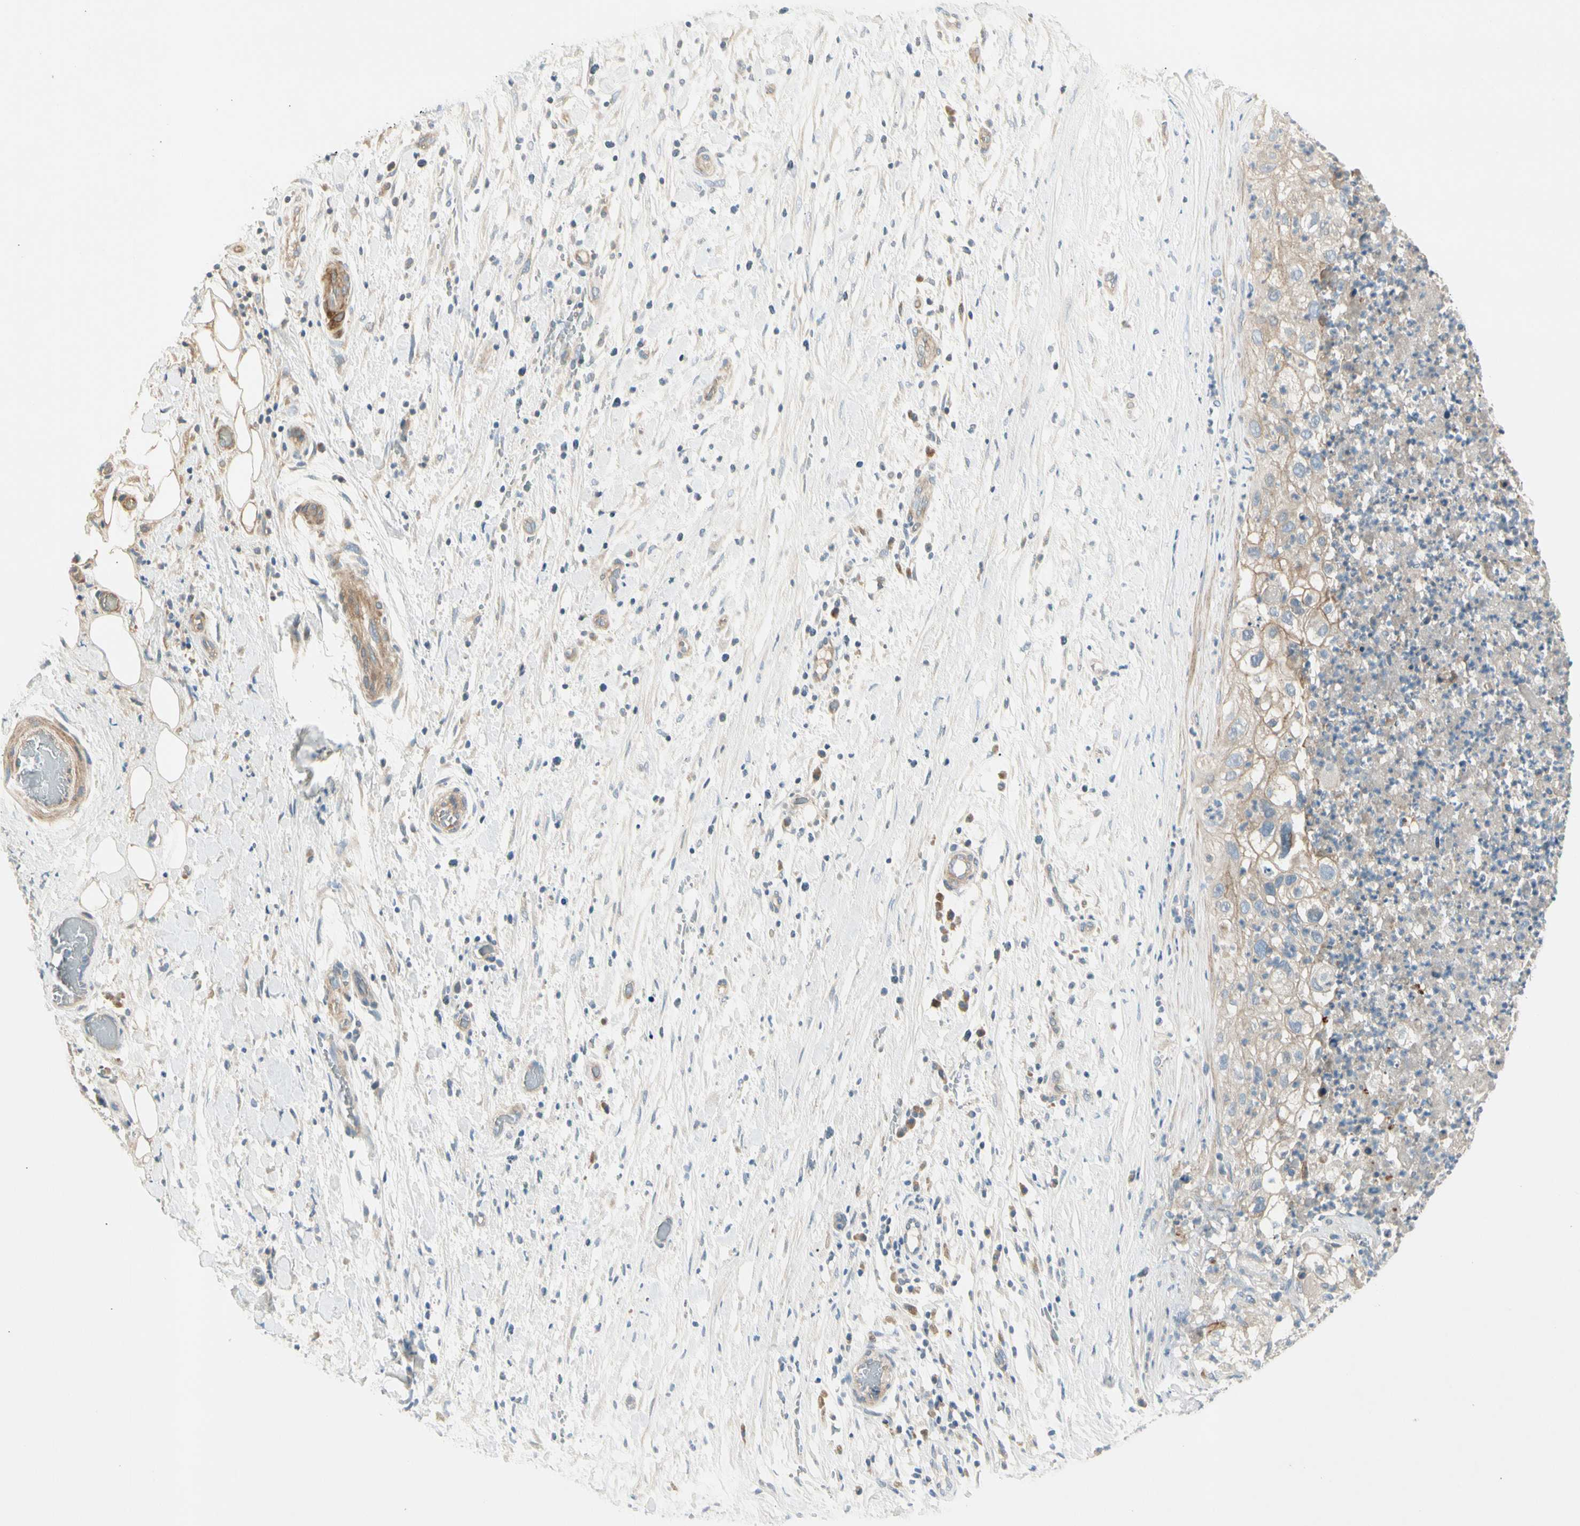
{"staining": {"intensity": "weak", "quantity": ">75%", "location": "cytoplasmic/membranous"}, "tissue": "lung cancer", "cell_type": "Tumor cells", "image_type": "cancer", "snomed": [{"axis": "morphology", "description": "Inflammation, NOS"}, {"axis": "morphology", "description": "Squamous cell carcinoma, NOS"}, {"axis": "topography", "description": "Lymph node"}, {"axis": "topography", "description": "Soft tissue"}, {"axis": "topography", "description": "Lung"}], "caption": "Immunohistochemistry (IHC) of human lung cancer (squamous cell carcinoma) displays low levels of weak cytoplasmic/membranous staining in approximately >75% of tumor cells.", "gene": "ADGRA3", "patient": {"sex": "male", "age": 66}}